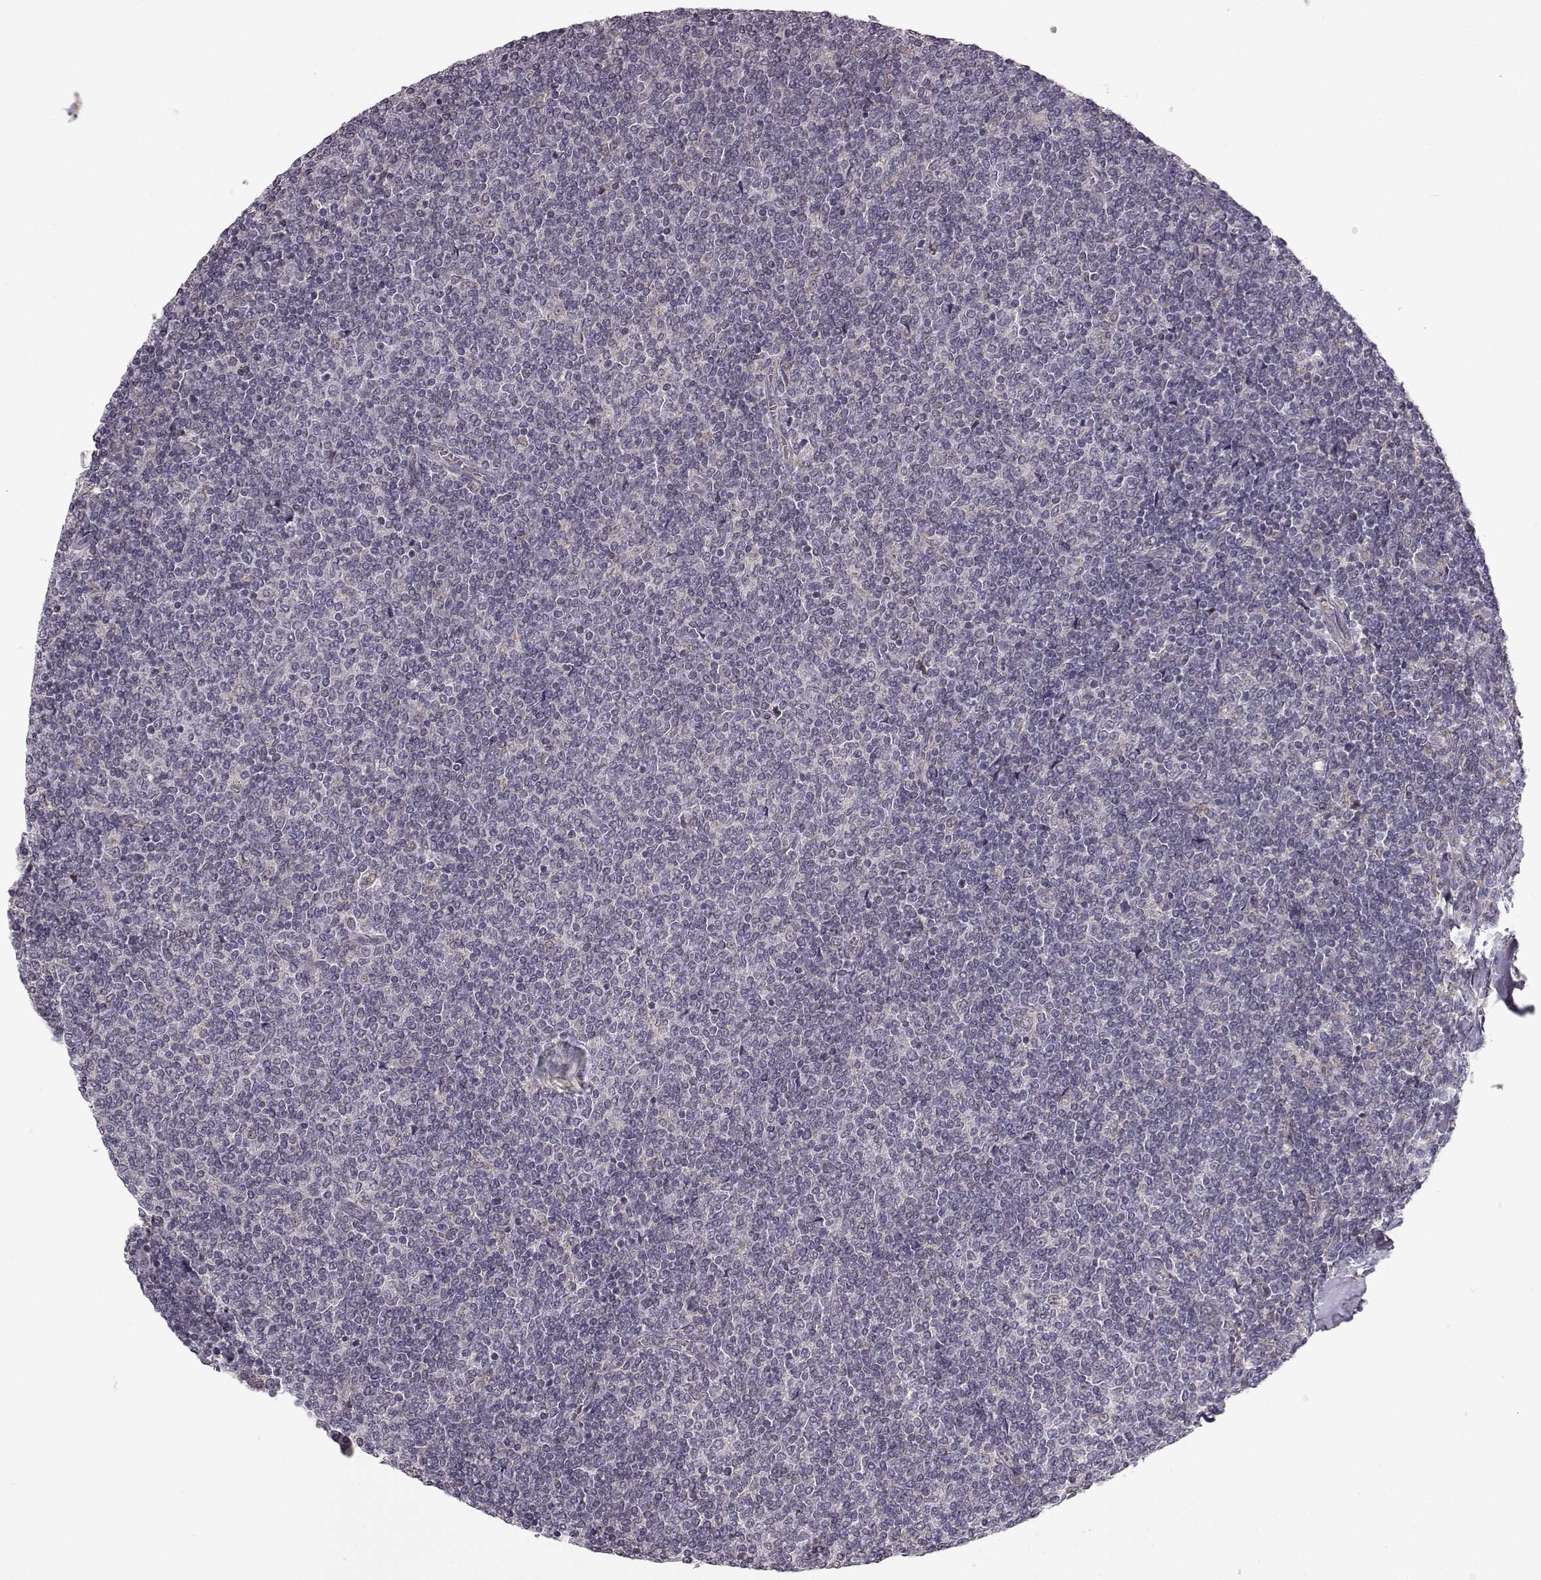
{"staining": {"intensity": "negative", "quantity": "none", "location": "none"}, "tissue": "lymphoma", "cell_type": "Tumor cells", "image_type": "cancer", "snomed": [{"axis": "morphology", "description": "Malignant lymphoma, non-Hodgkin's type, Low grade"}, {"axis": "topography", "description": "Lymph node"}], "caption": "The IHC image has no significant staining in tumor cells of malignant lymphoma, non-Hodgkin's type (low-grade) tissue.", "gene": "B3GNT6", "patient": {"sex": "male", "age": 52}}